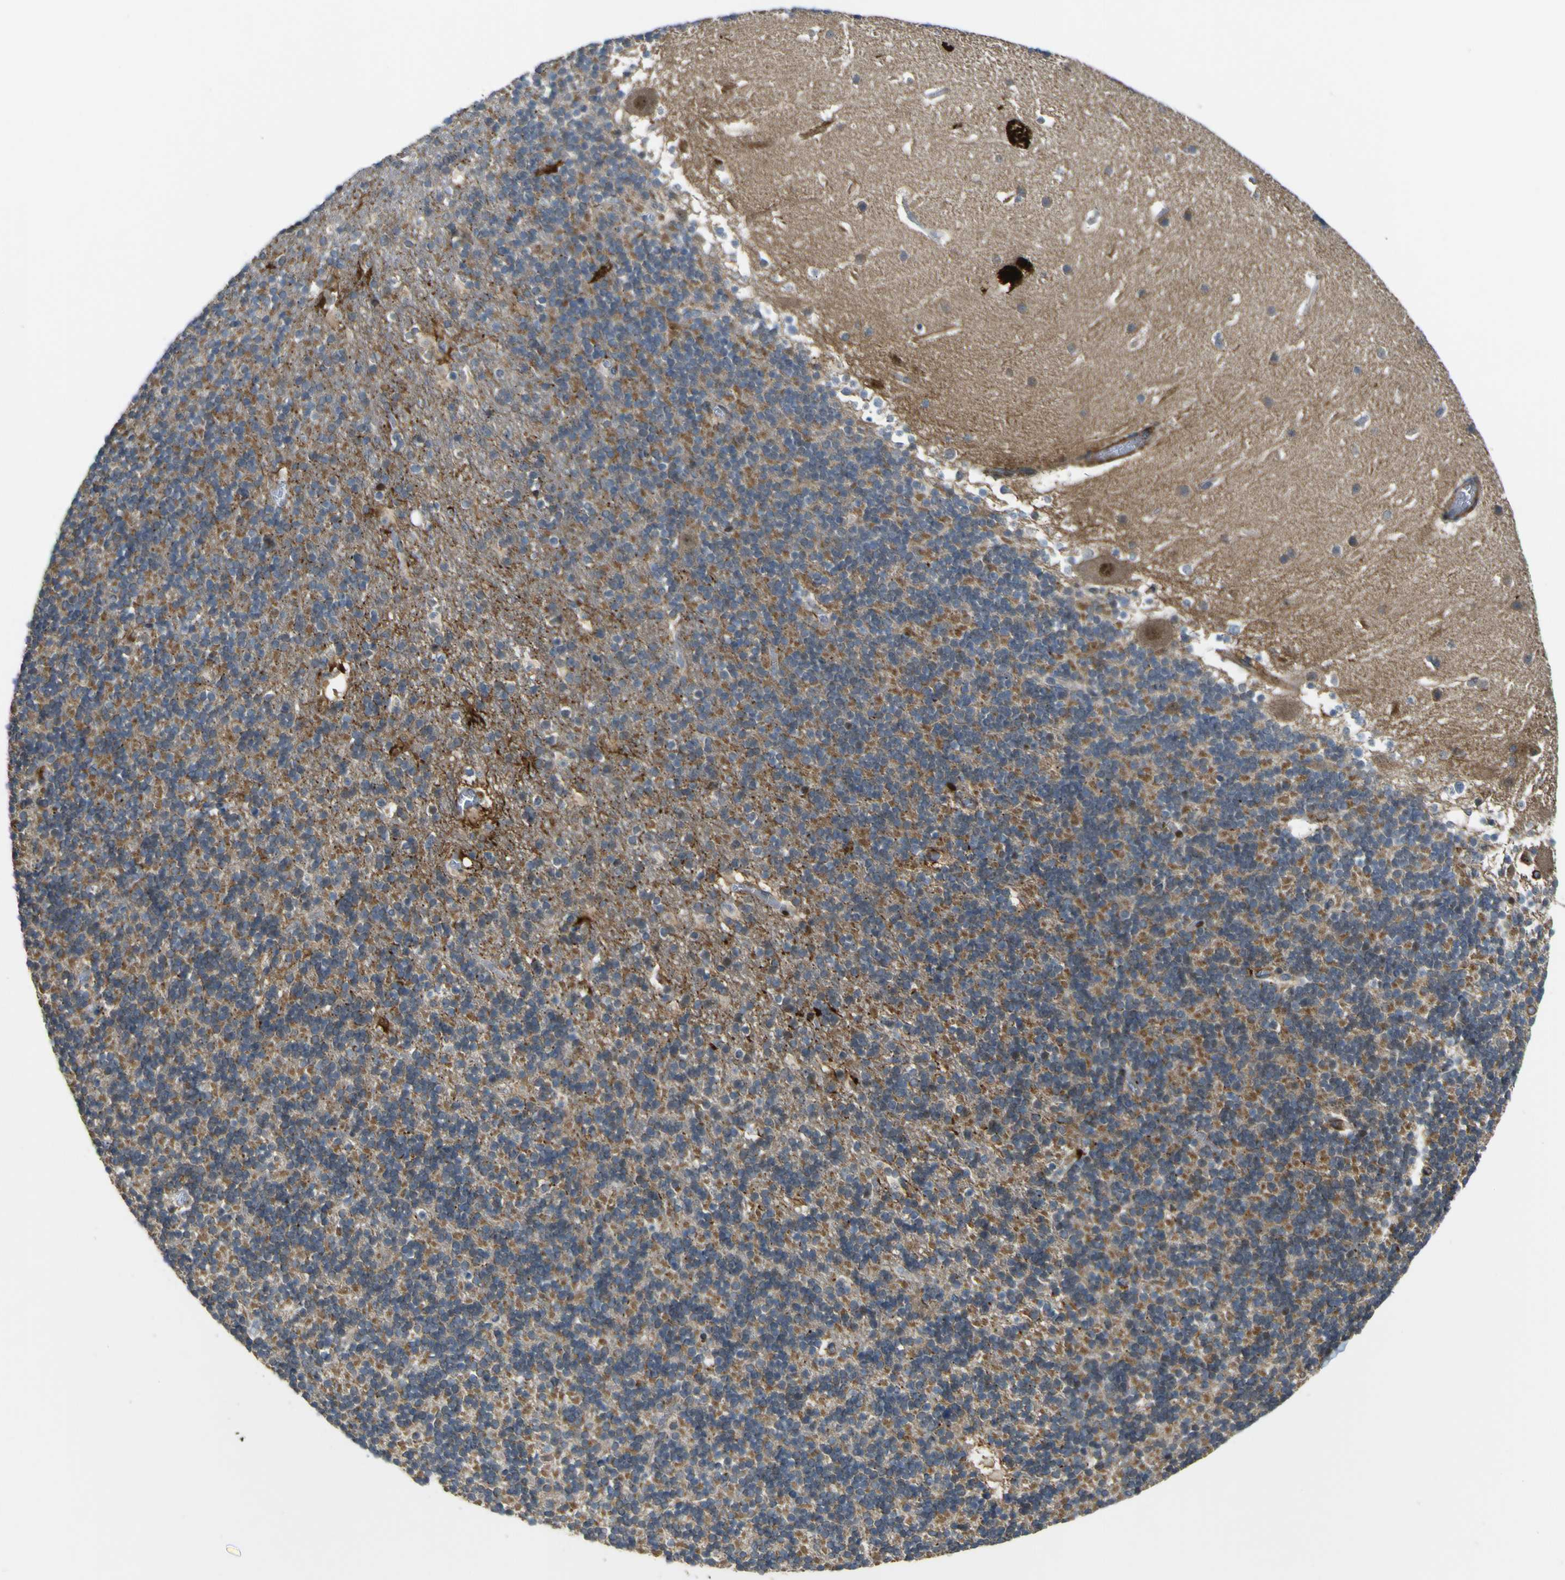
{"staining": {"intensity": "moderate", "quantity": ">75%", "location": "cytoplasmic/membranous"}, "tissue": "cerebellum", "cell_type": "Cells in granular layer", "image_type": "normal", "snomed": [{"axis": "morphology", "description": "Normal tissue, NOS"}, {"axis": "topography", "description": "Cerebellum"}], "caption": "High-magnification brightfield microscopy of benign cerebellum stained with DAB (brown) and counterstained with hematoxylin (blue). cells in granular layer exhibit moderate cytoplasmic/membranous expression is appreciated in about>75% of cells. The staining was performed using DAB (3,3'-diaminobenzidine) to visualize the protein expression in brown, while the nuclei were stained in blue with hematoxylin (Magnification: 20x).", "gene": "LBHD1", "patient": {"sex": "male", "age": 45}}